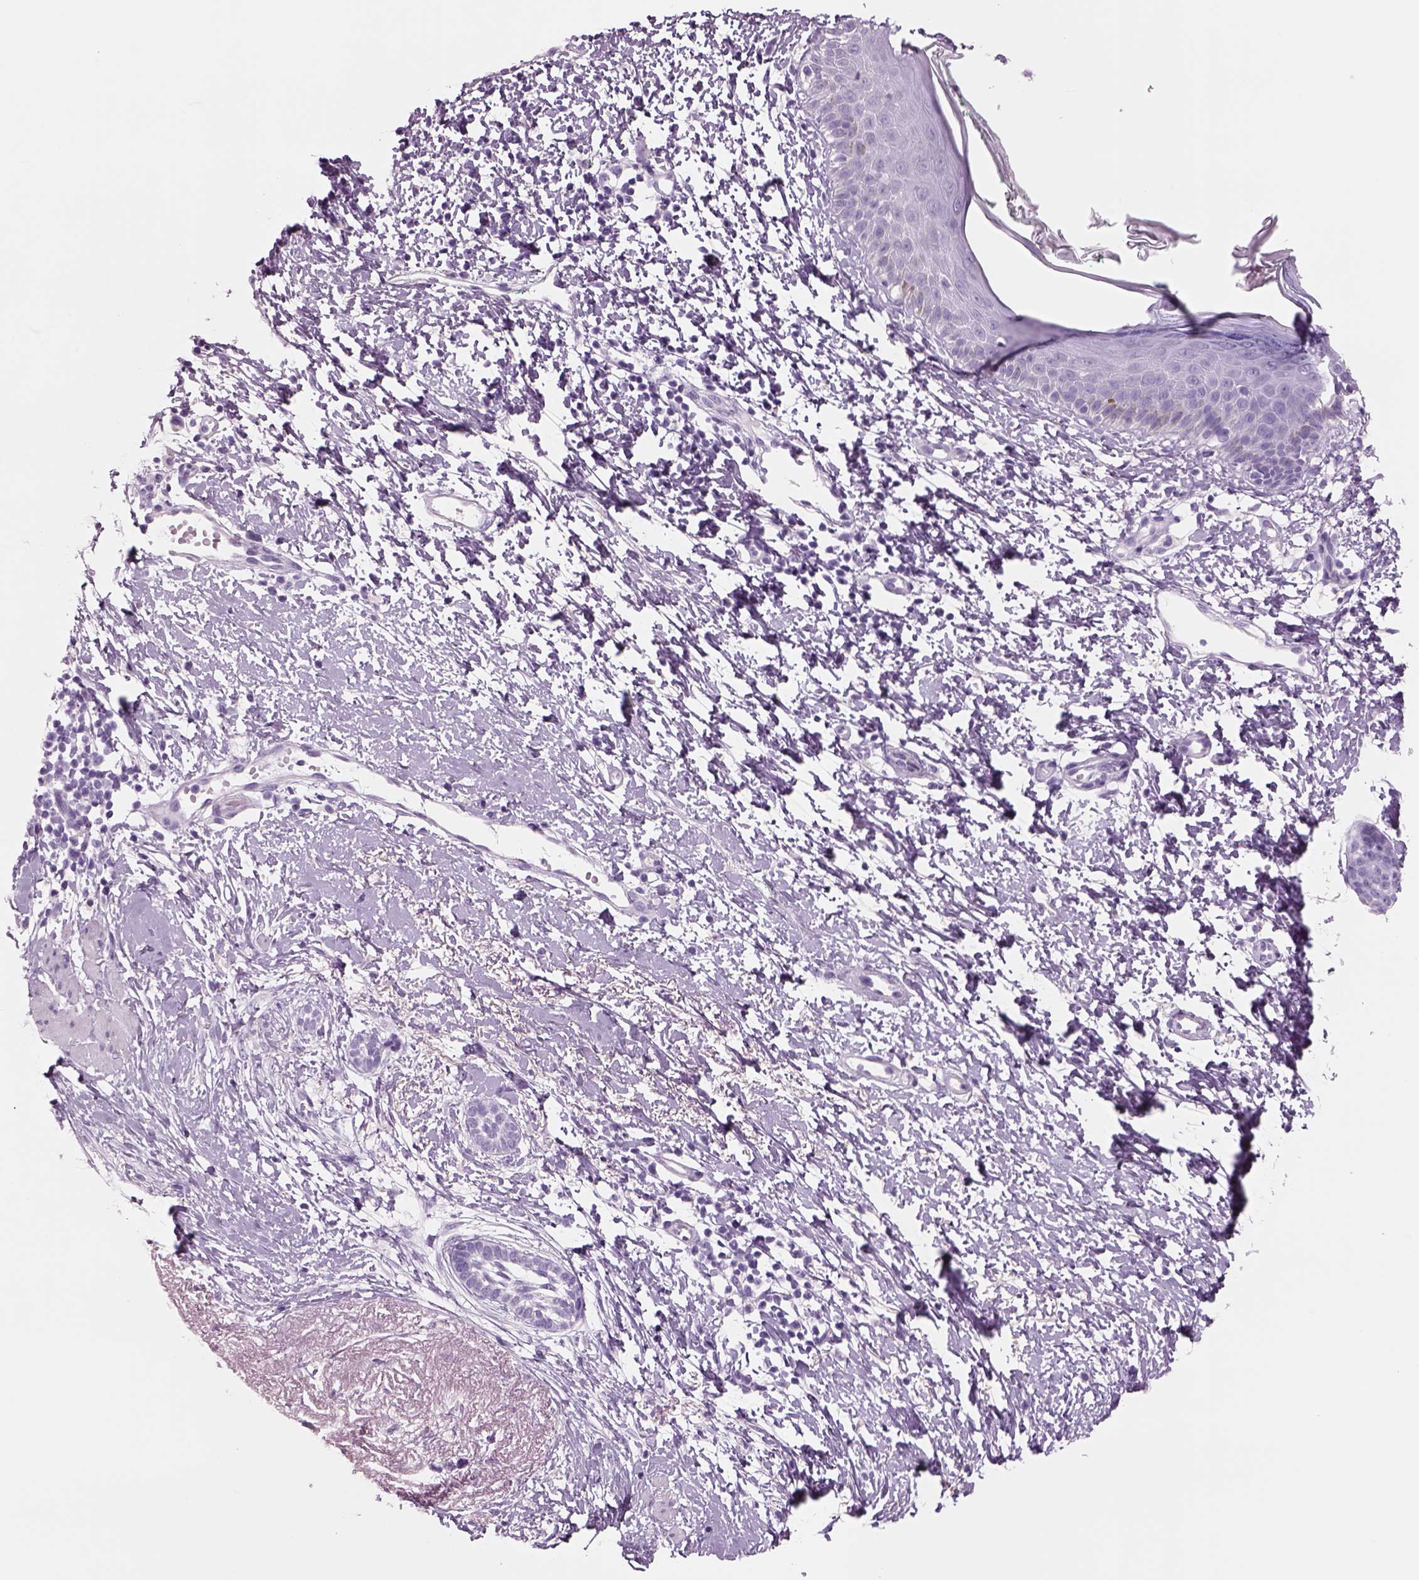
{"staining": {"intensity": "negative", "quantity": "none", "location": "none"}, "tissue": "skin cancer", "cell_type": "Tumor cells", "image_type": "cancer", "snomed": [{"axis": "morphology", "description": "Normal tissue, NOS"}, {"axis": "morphology", "description": "Basal cell carcinoma"}, {"axis": "topography", "description": "Skin"}], "caption": "There is no significant expression in tumor cells of skin cancer (basal cell carcinoma).", "gene": "RHO", "patient": {"sex": "male", "age": 84}}